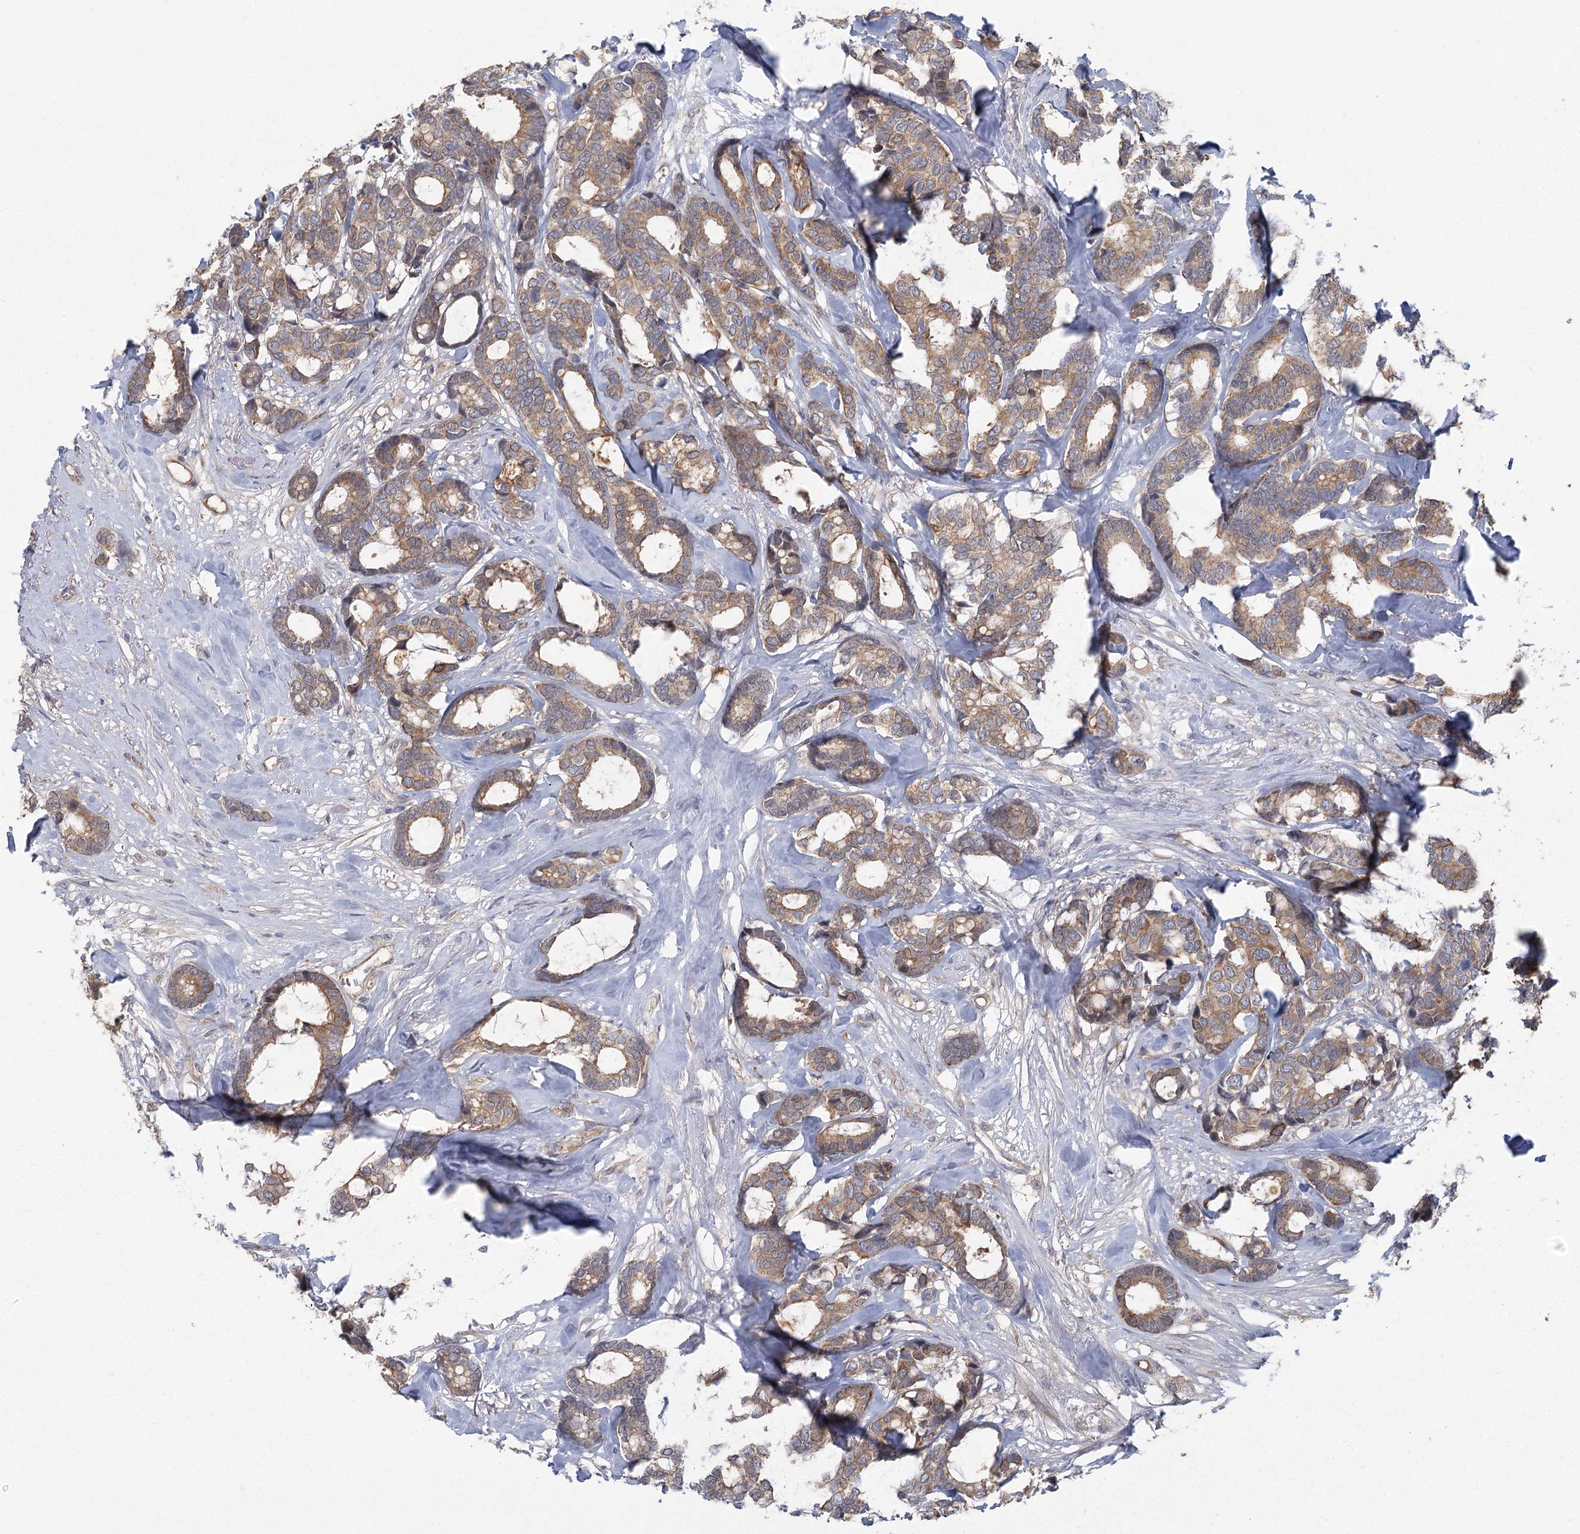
{"staining": {"intensity": "moderate", "quantity": ">75%", "location": "cytoplasmic/membranous"}, "tissue": "breast cancer", "cell_type": "Tumor cells", "image_type": "cancer", "snomed": [{"axis": "morphology", "description": "Duct carcinoma"}, {"axis": "topography", "description": "Breast"}], "caption": "Protein staining shows moderate cytoplasmic/membranous positivity in about >75% of tumor cells in intraductal carcinoma (breast). The staining was performed using DAB (3,3'-diaminobenzidine), with brown indicating positive protein expression. Nuclei are stained blue with hematoxylin.", "gene": "LRRC14B", "patient": {"sex": "female", "age": 87}}